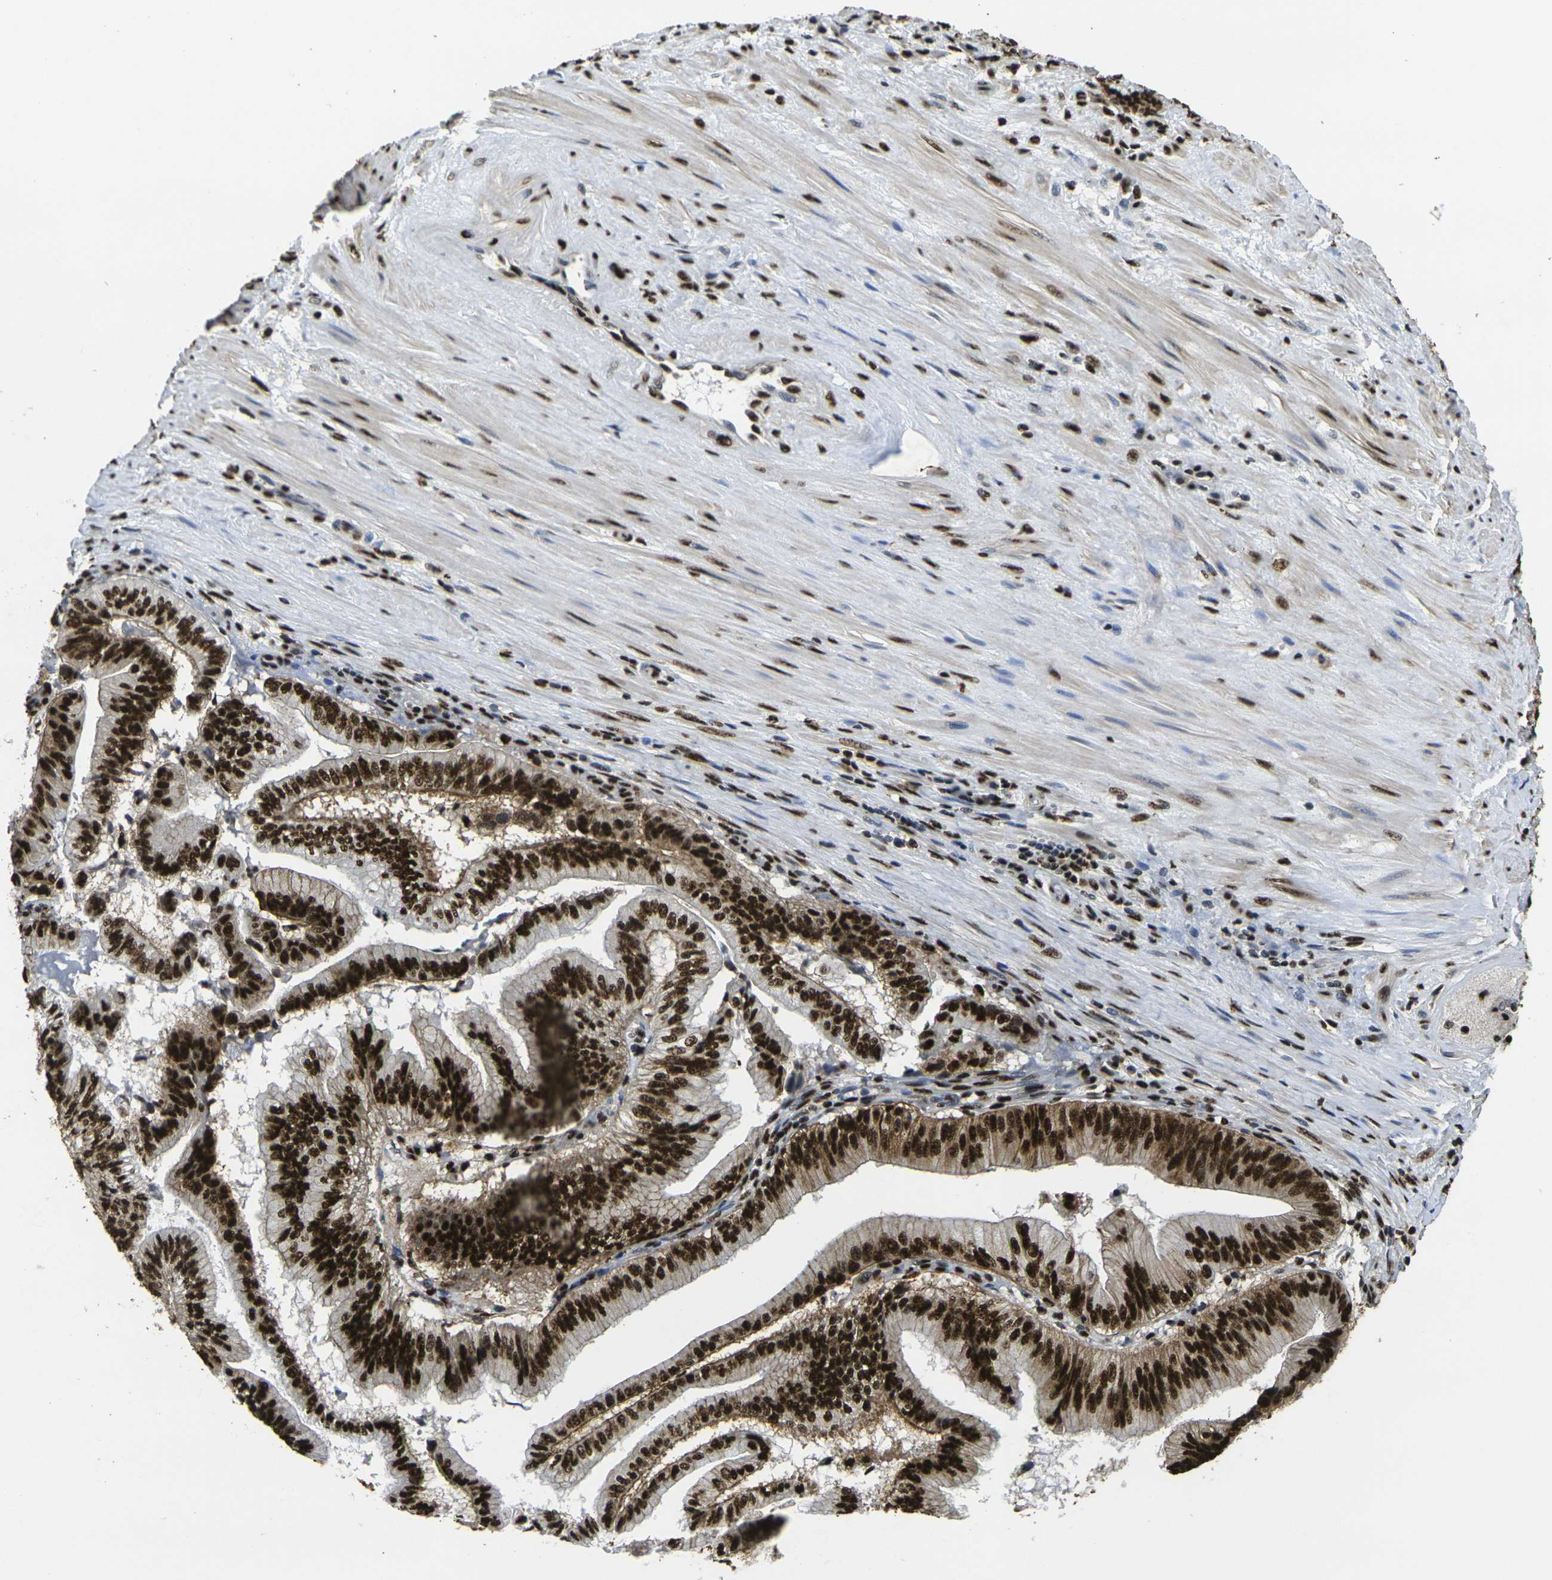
{"staining": {"intensity": "strong", "quantity": ">75%", "location": "nuclear"}, "tissue": "pancreatic cancer", "cell_type": "Tumor cells", "image_type": "cancer", "snomed": [{"axis": "morphology", "description": "Adenocarcinoma, NOS"}, {"axis": "topography", "description": "Pancreas"}], "caption": "Strong nuclear staining for a protein is present in approximately >75% of tumor cells of adenocarcinoma (pancreatic) using immunohistochemistry.", "gene": "SMARCC1", "patient": {"sex": "male", "age": 82}}